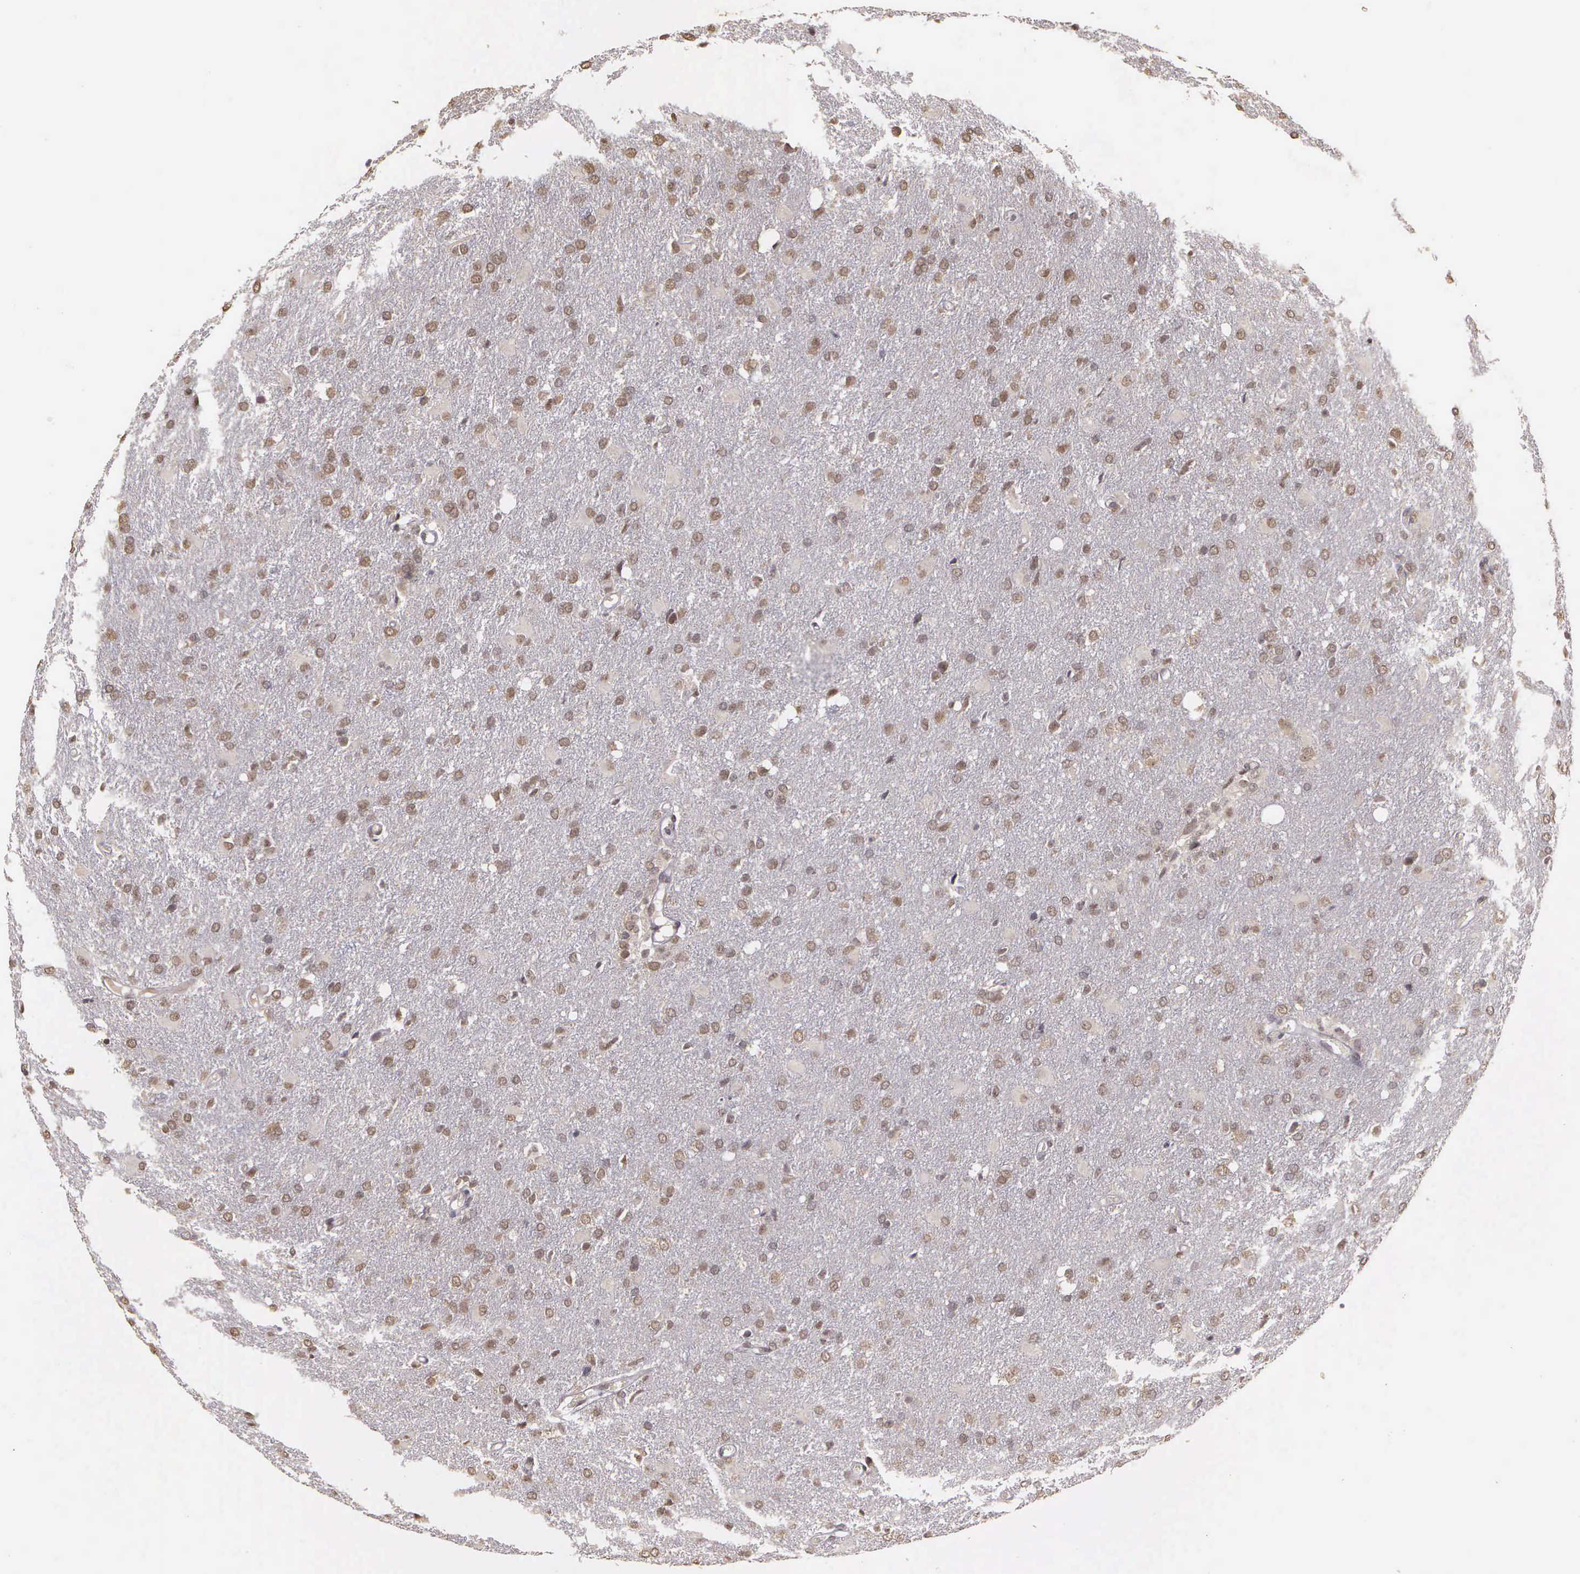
{"staining": {"intensity": "weak", "quantity": "25%-75%", "location": "nuclear"}, "tissue": "glioma", "cell_type": "Tumor cells", "image_type": "cancer", "snomed": [{"axis": "morphology", "description": "Glioma, malignant, High grade"}, {"axis": "topography", "description": "Brain"}], "caption": "Immunohistochemistry (DAB) staining of malignant high-grade glioma displays weak nuclear protein positivity in approximately 25%-75% of tumor cells. (Brightfield microscopy of DAB IHC at high magnification).", "gene": "ARMCX5", "patient": {"sex": "male", "age": 68}}